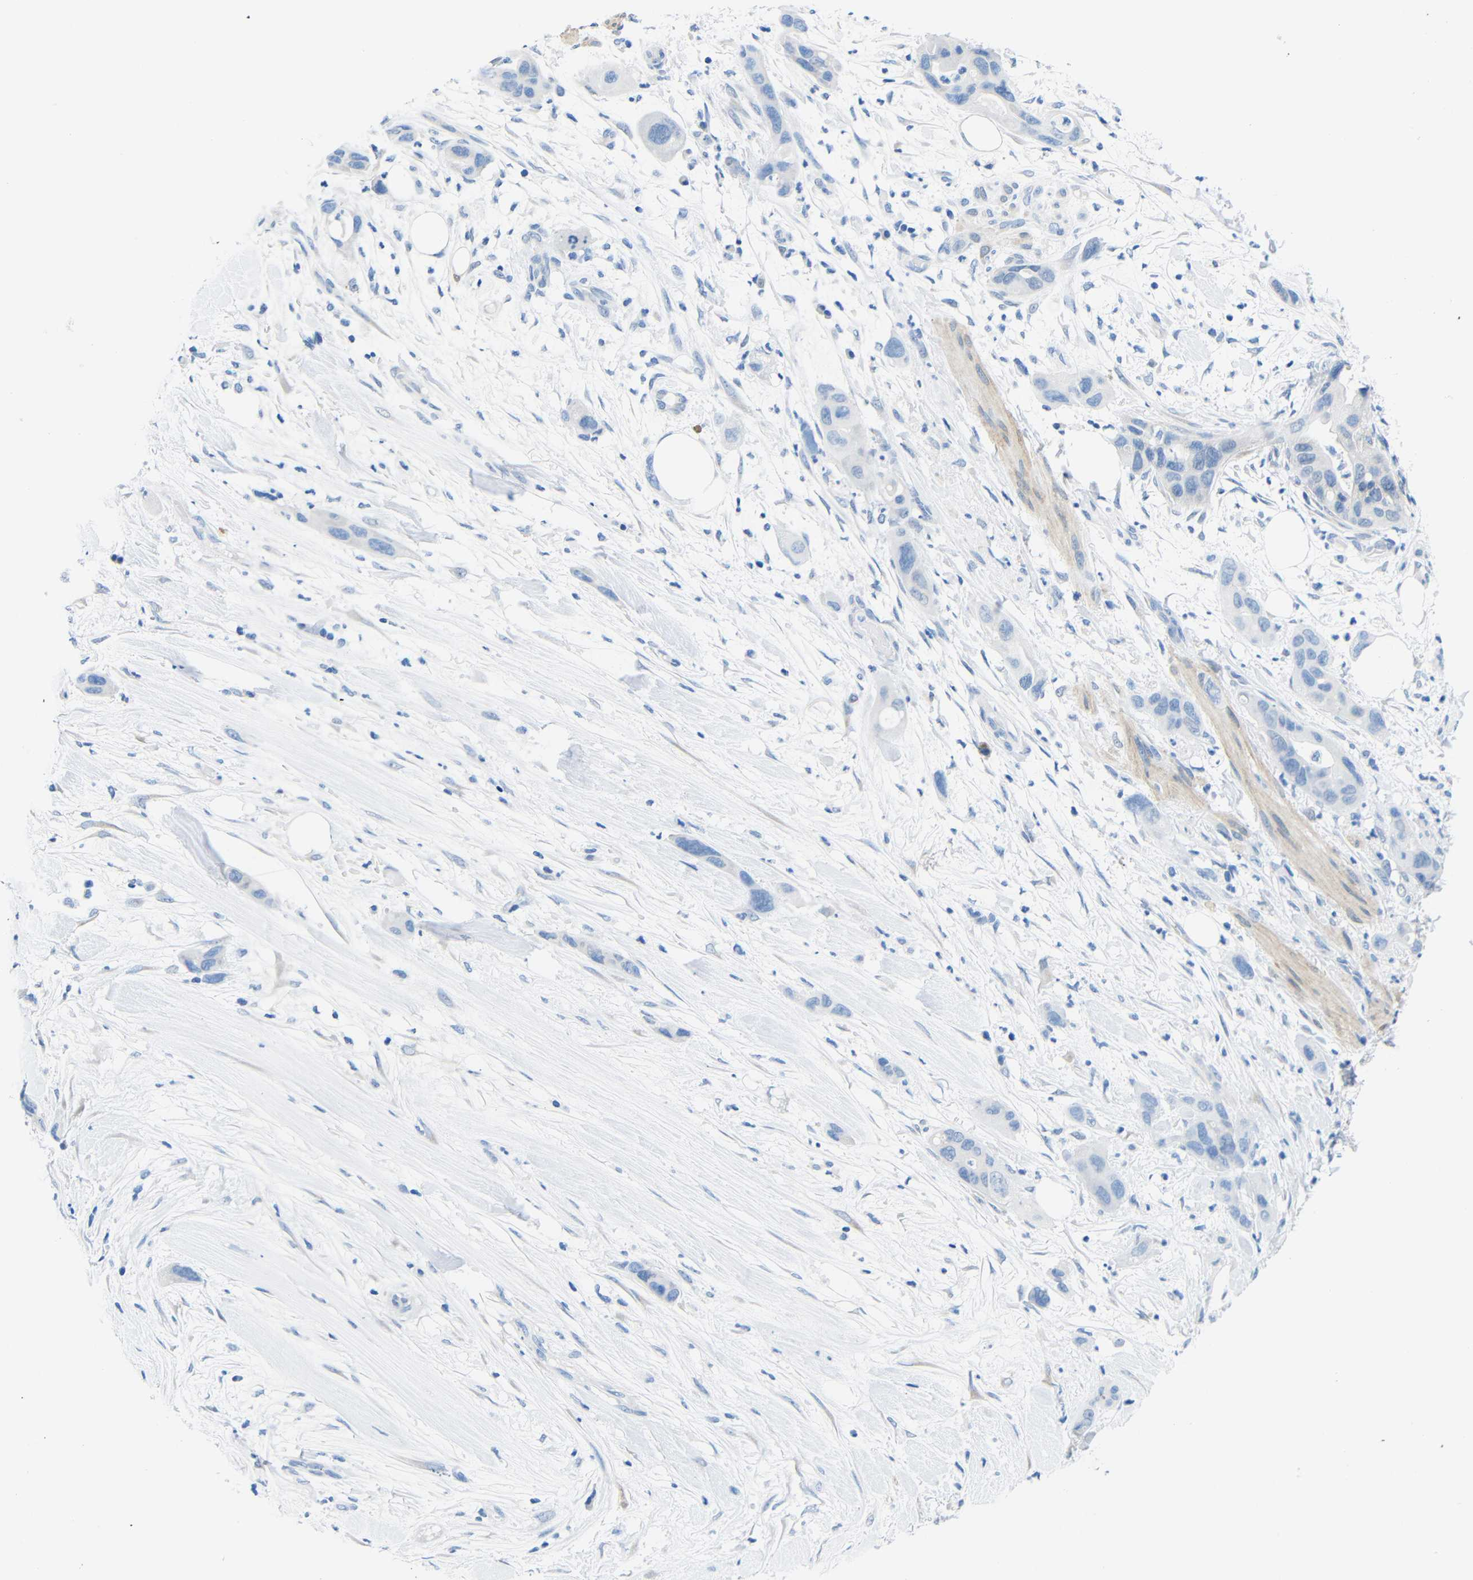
{"staining": {"intensity": "negative", "quantity": "none", "location": "none"}, "tissue": "pancreatic cancer", "cell_type": "Tumor cells", "image_type": "cancer", "snomed": [{"axis": "morphology", "description": "Adenocarcinoma, NOS"}, {"axis": "topography", "description": "Pancreas"}], "caption": "Adenocarcinoma (pancreatic) stained for a protein using immunohistochemistry (IHC) displays no expression tumor cells.", "gene": "NEGR1", "patient": {"sex": "female", "age": 71}}